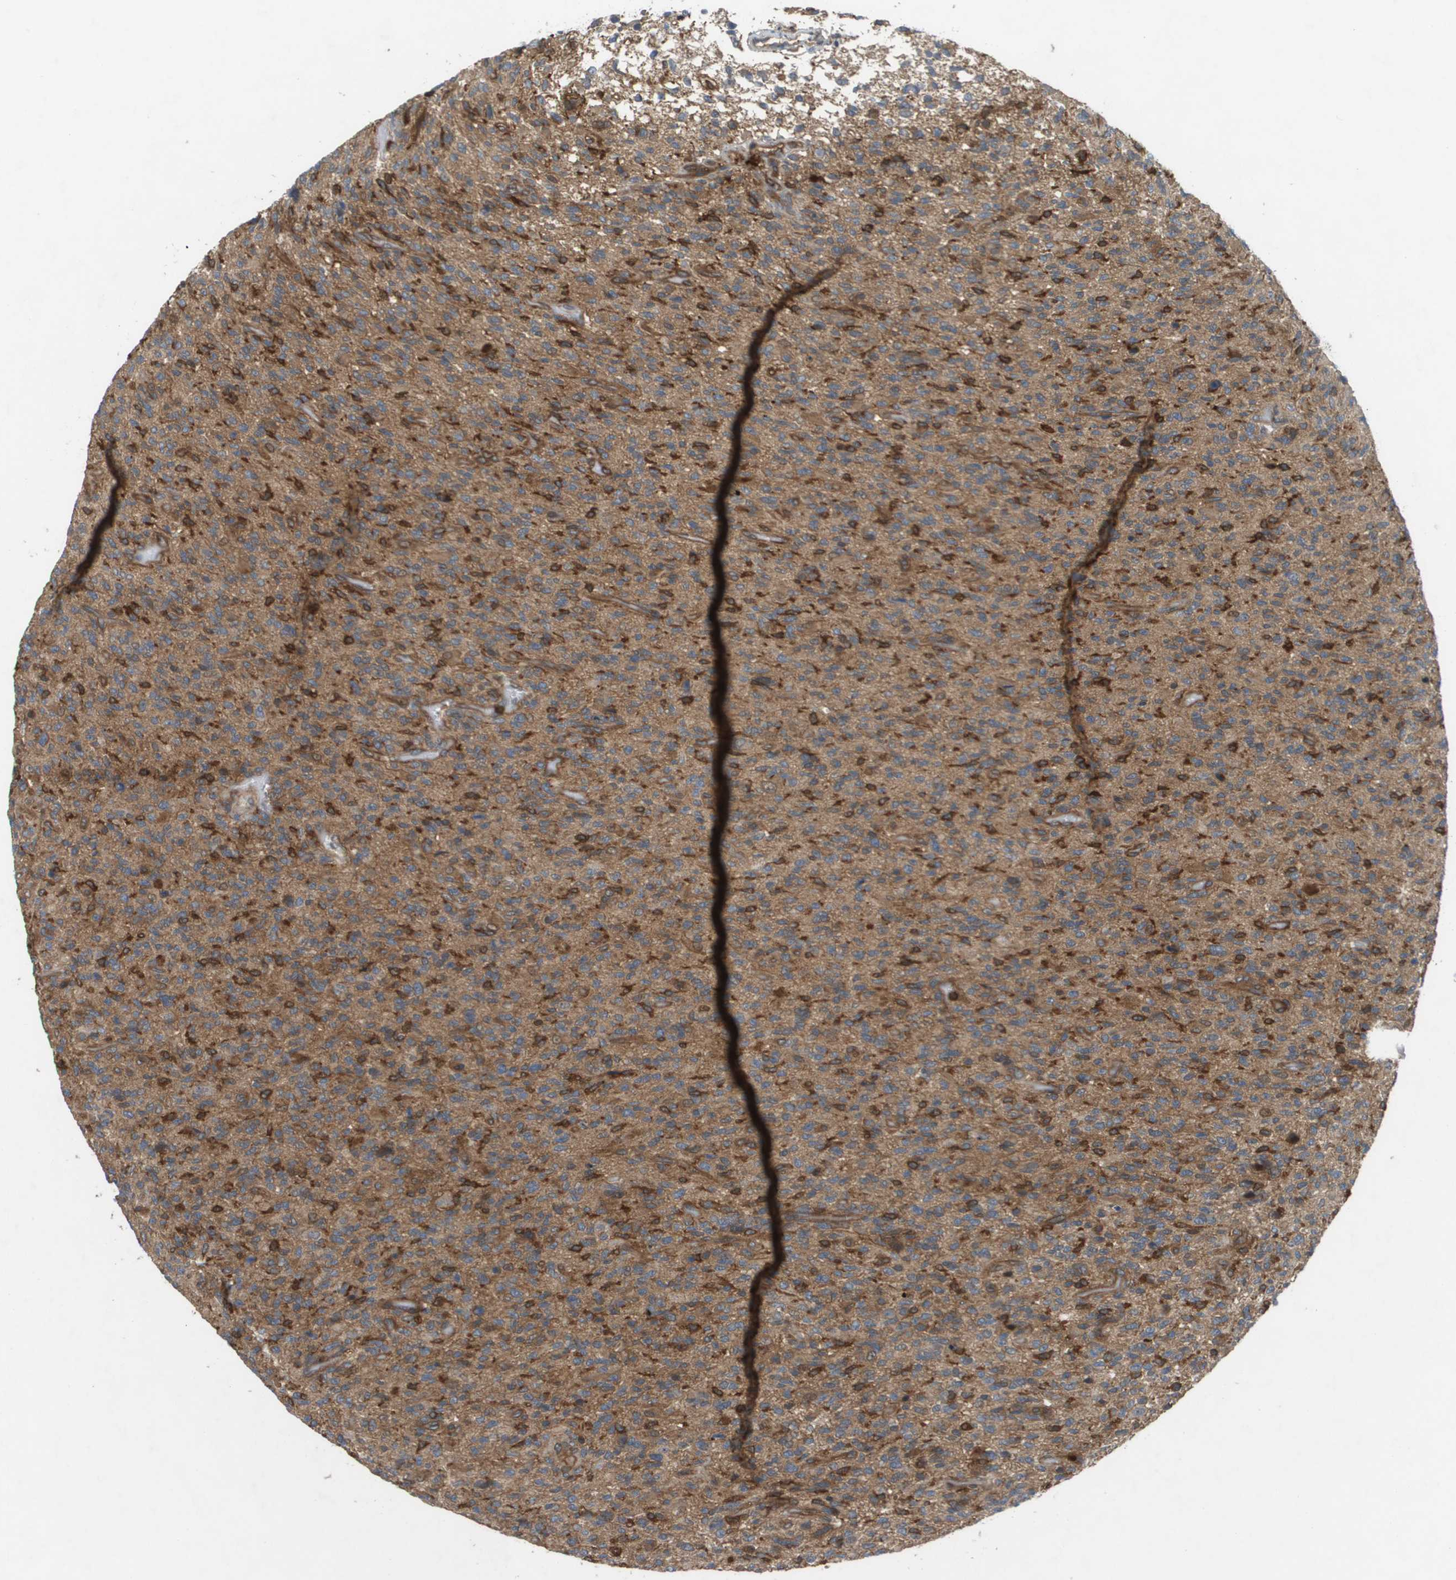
{"staining": {"intensity": "moderate", "quantity": ">75%", "location": "cytoplasmic/membranous"}, "tissue": "glioma", "cell_type": "Tumor cells", "image_type": "cancer", "snomed": [{"axis": "morphology", "description": "Glioma, malignant, High grade"}, {"axis": "topography", "description": "Brain"}], "caption": "Immunohistochemical staining of malignant glioma (high-grade) demonstrates medium levels of moderate cytoplasmic/membranous protein expression in approximately >75% of tumor cells. (brown staining indicates protein expression, while blue staining denotes nuclei).", "gene": "PALD1", "patient": {"sex": "male", "age": 71}}